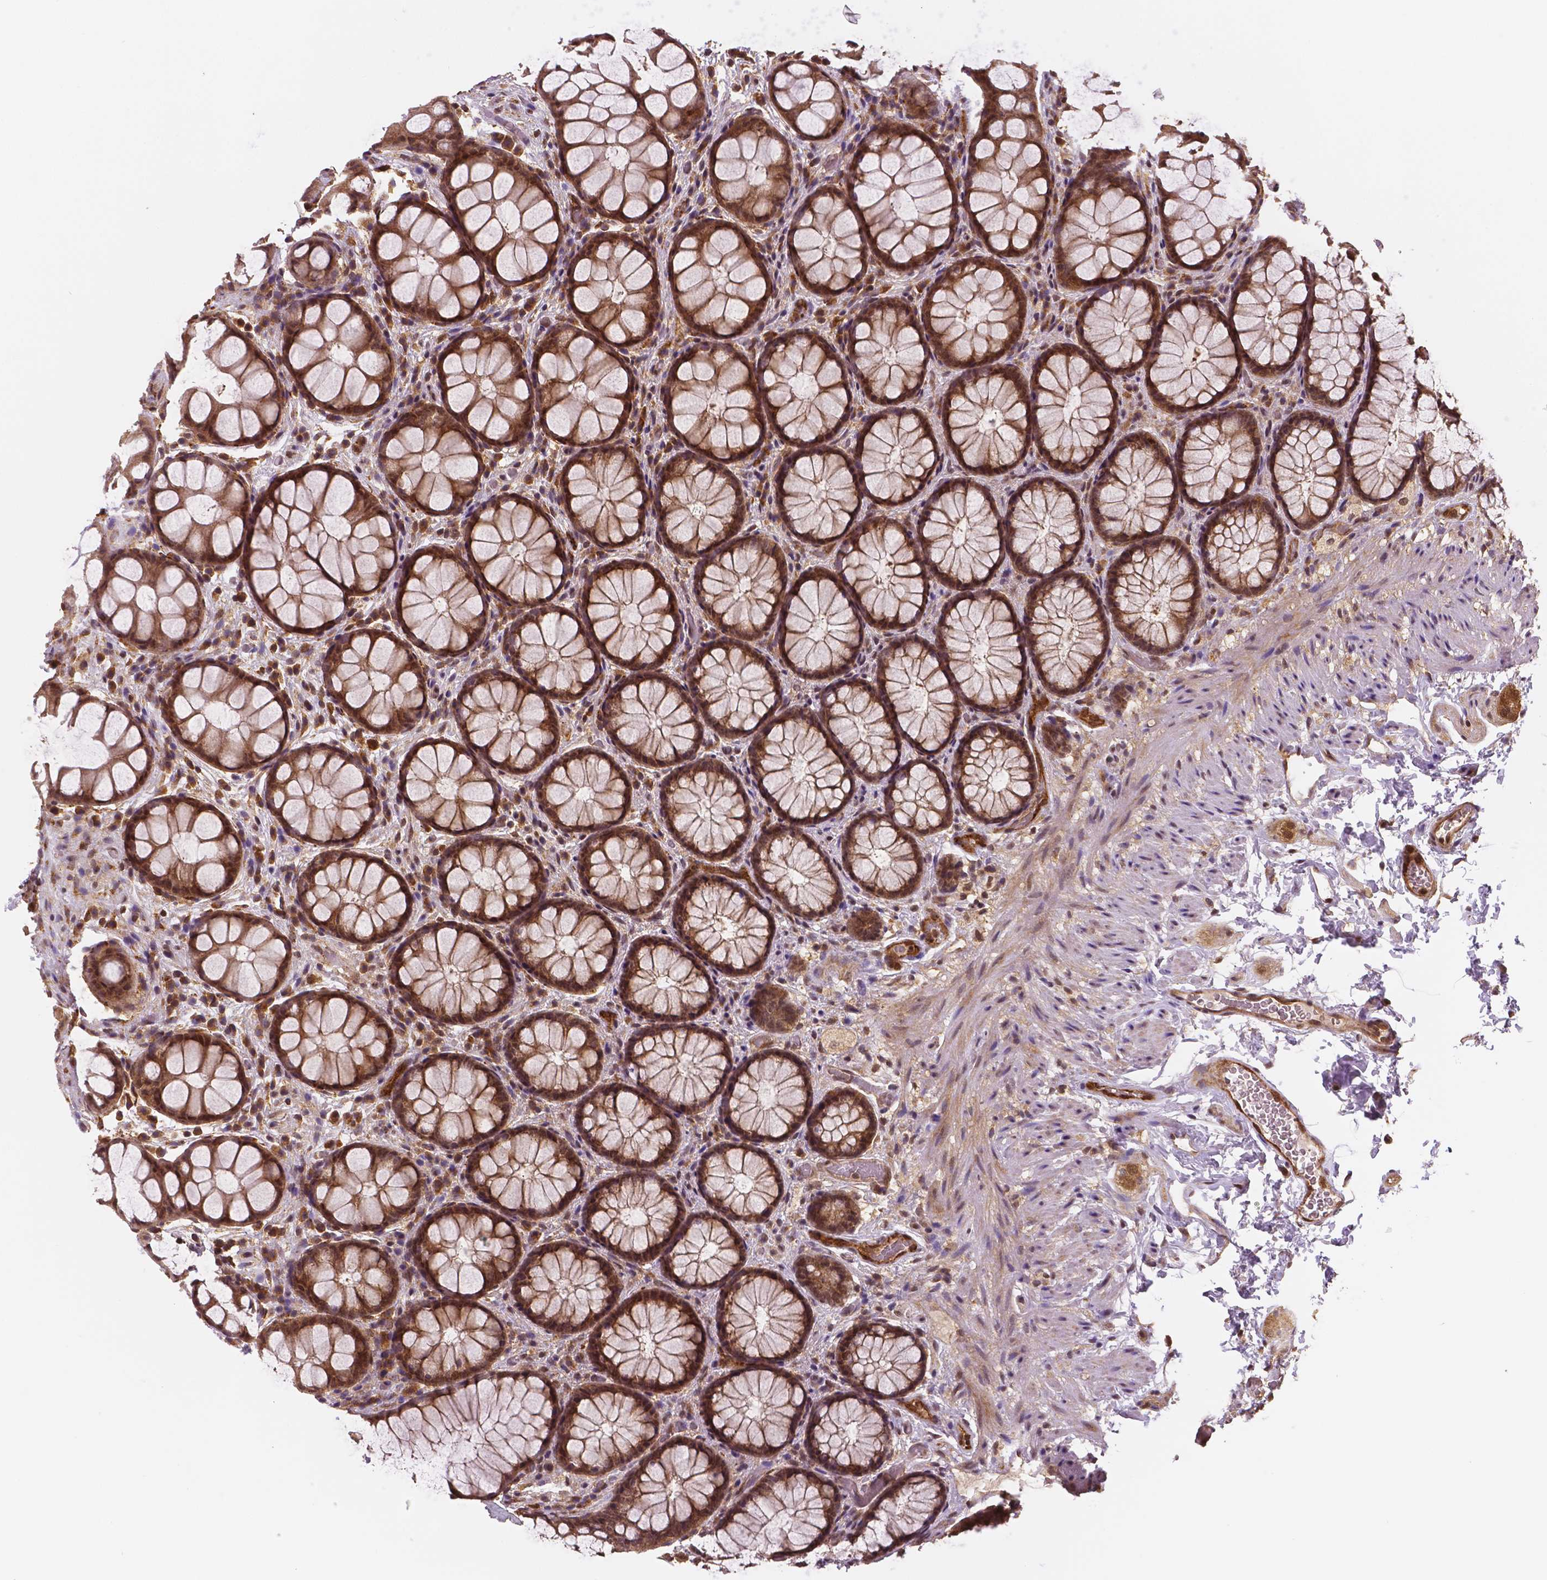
{"staining": {"intensity": "moderate", "quantity": ">75%", "location": "cytoplasmic/membranous"}, "tissue": "rectum", "cell_type": "Glandular cells", "image_type": "normal", "snomed": [{"axis": "morphology", "description": "Normal tissue, NOS"}, {"axis": "topography", "description": "Rectum"}], "caption": "IHC micrograph of unremarkable rectum: rectum stained using IHC exhibits medium levels of moderate protein expression localized specifically in the cytoplasmic/membranous of glandular cells, appearing as a cytoplasmic/membranous brown color.", "gene": "STAT3", "patient": {"sex": "female", "age": 62}}